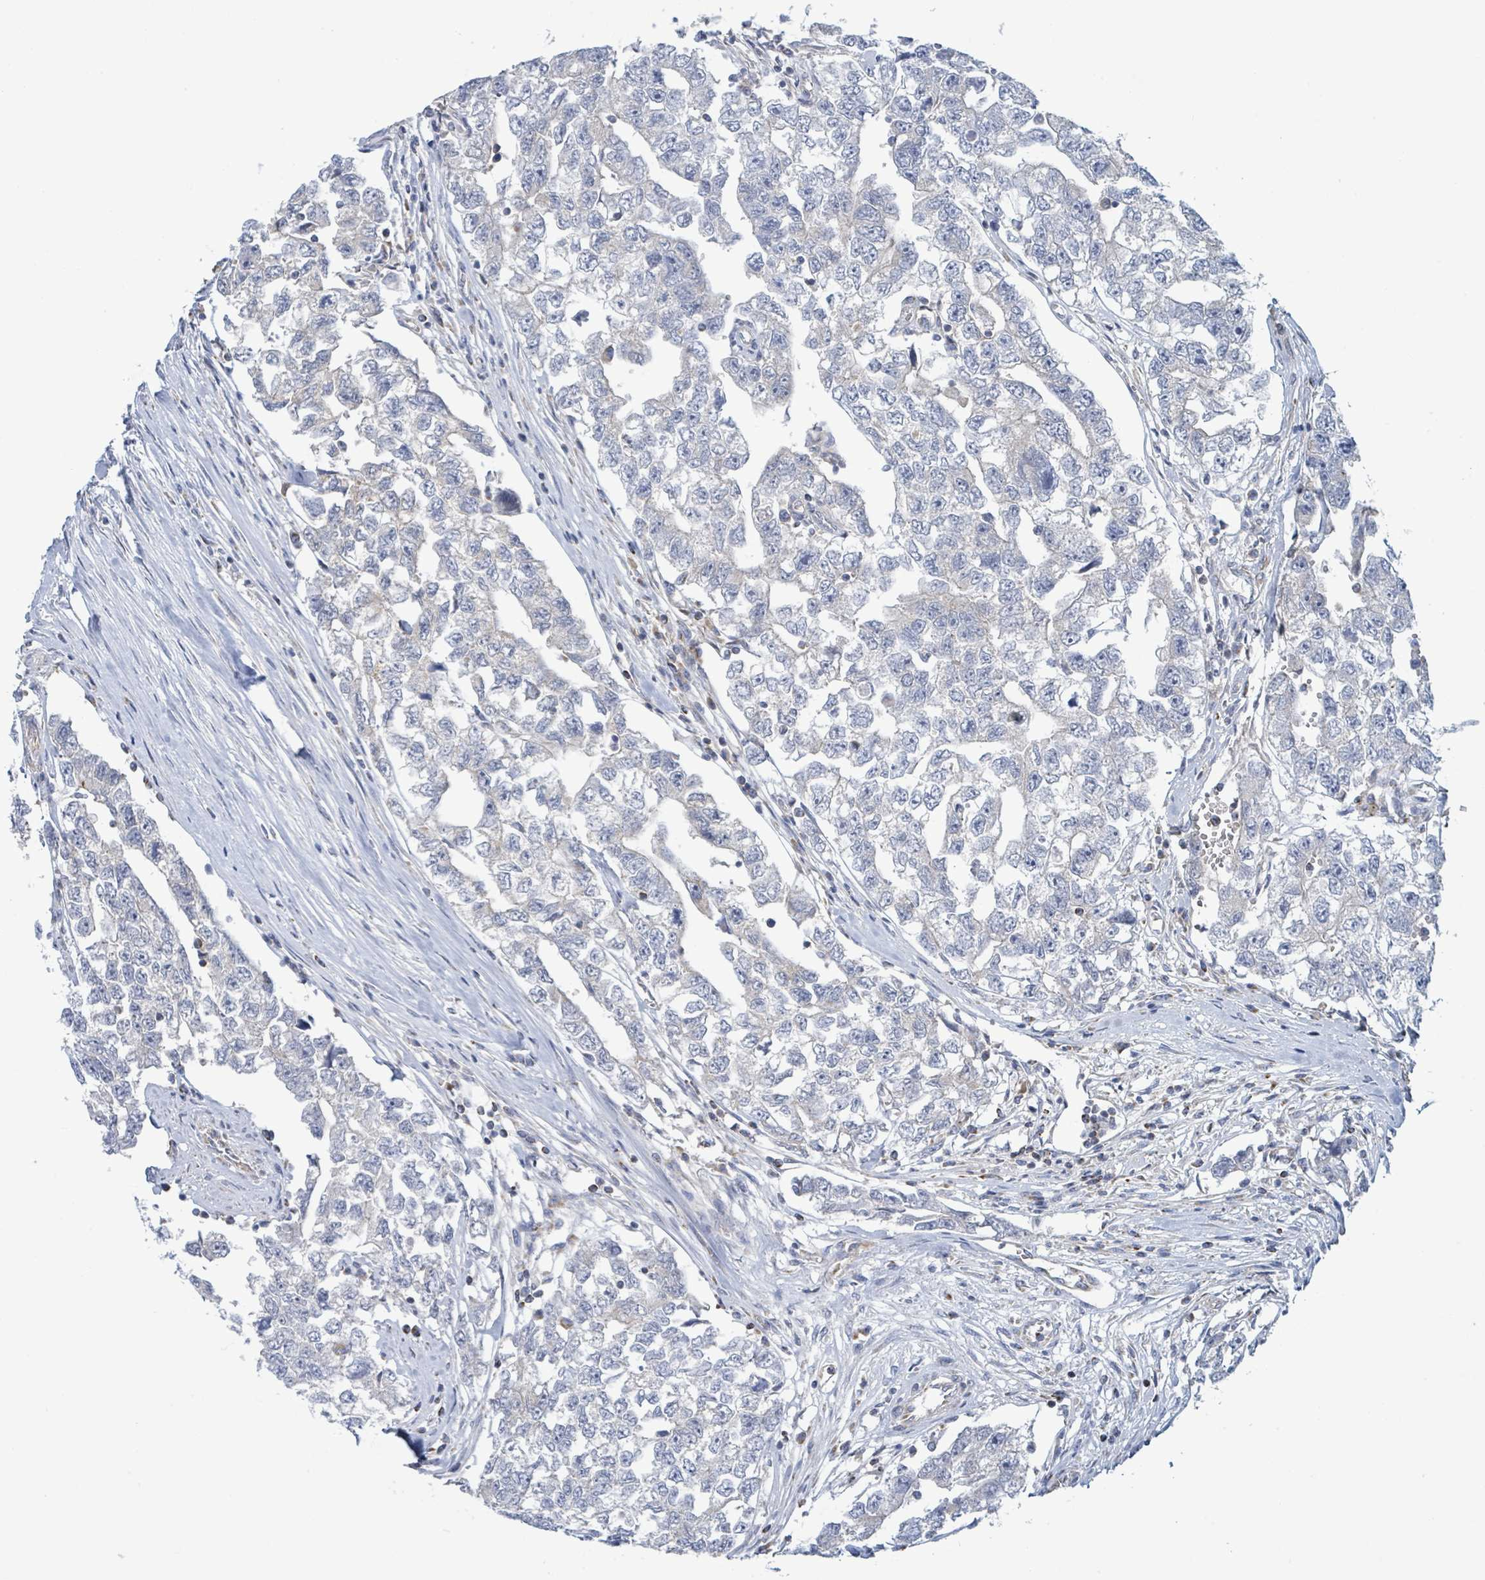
{"staining": {"intensity": "negative", "quantity": "none", "location": "none"}, "tissue": "testis cancer", "cell_type": "Tumor cells", "image_type": "cancer", "snomed": [{"axis": "morphology", "description": "Carcinoma, Embryonal, NOS"}, {"axis": "topography", "description": "Testis"}], "caption": "Image shows no protein positivity in tumor cells of testis embryonal carcinoma tissue.", "gene": "SUCLG2", "patient": {"sex": "male", "age": 22}}